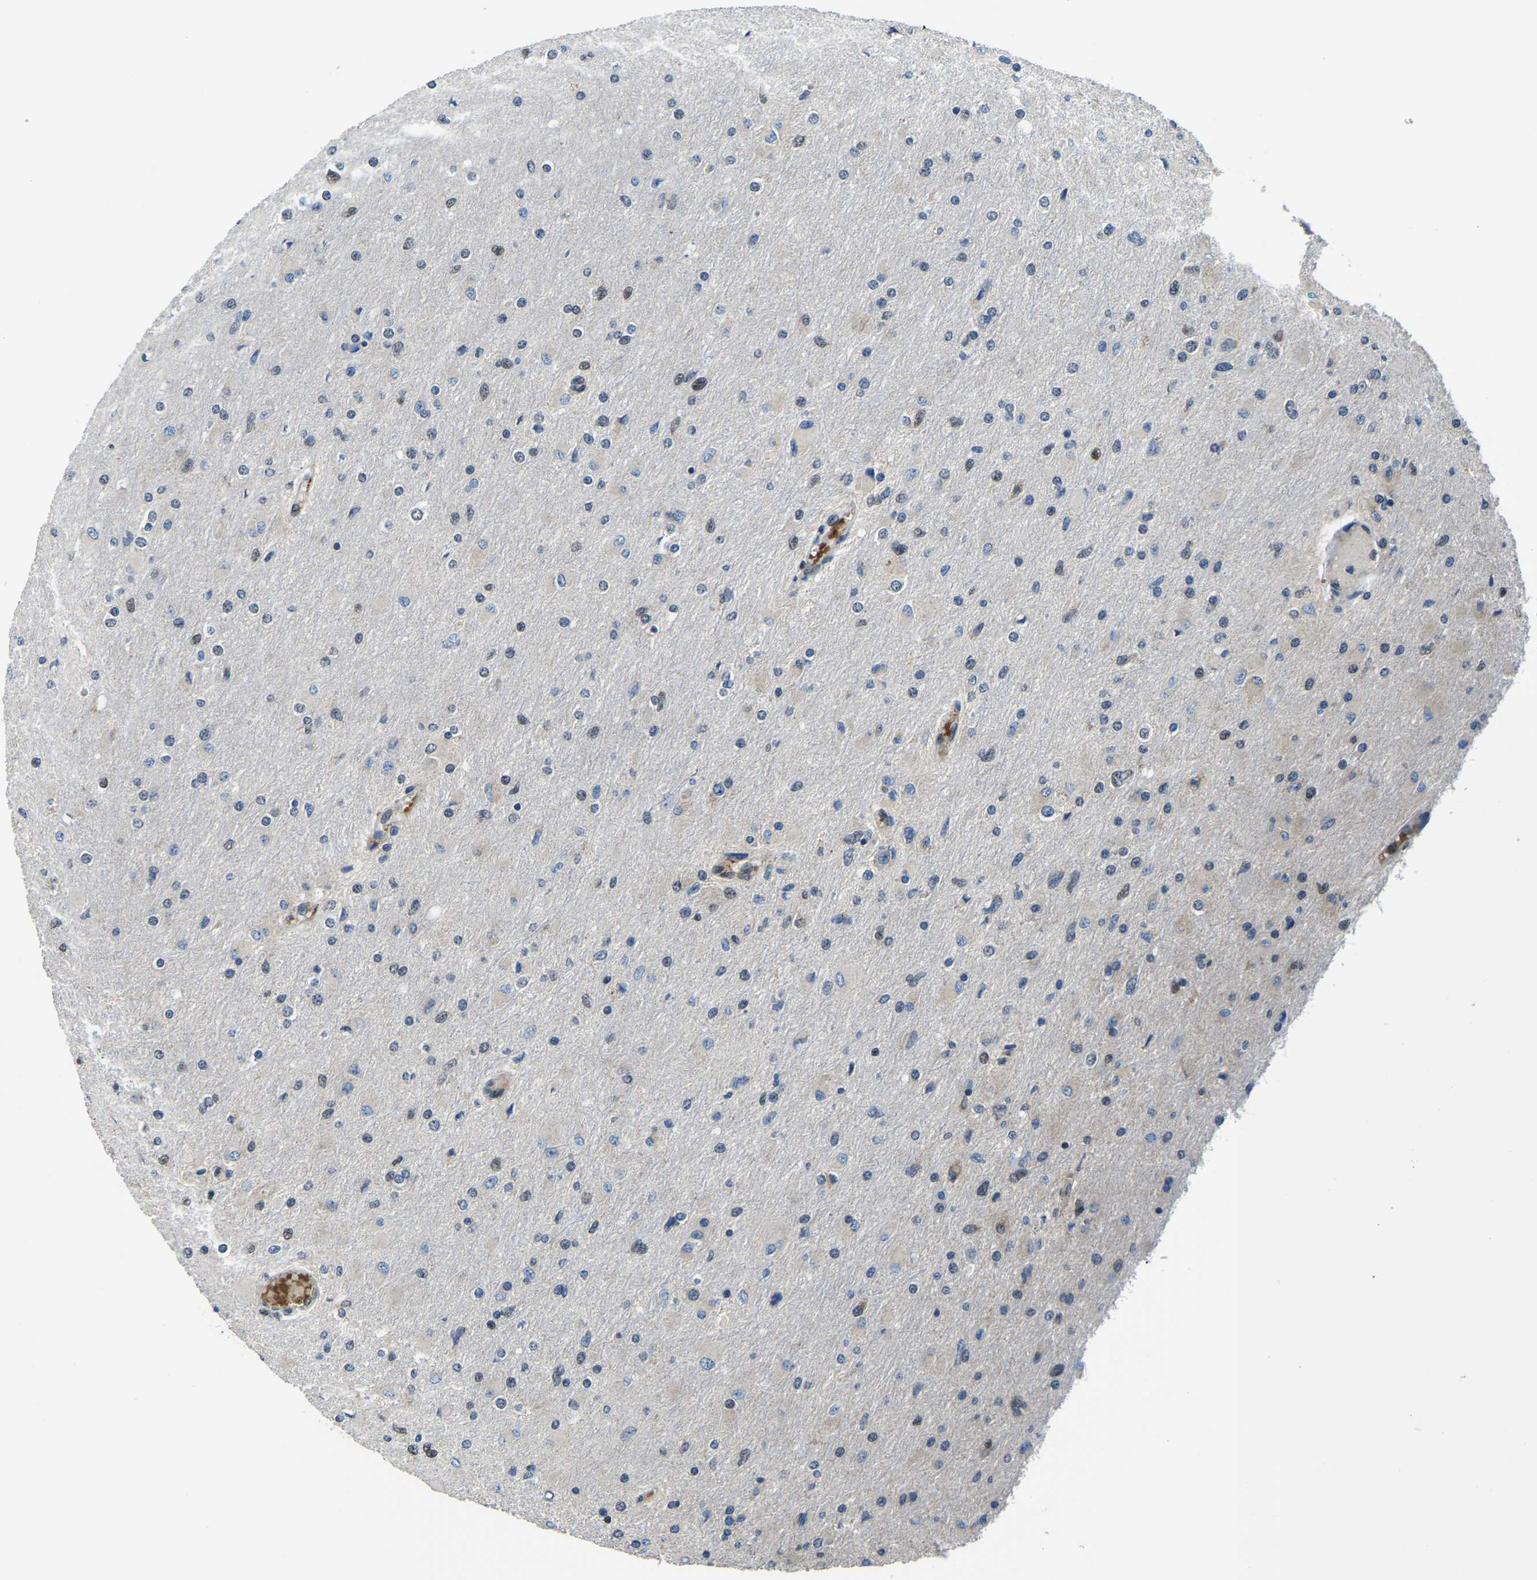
{"staining": {"intensity": "weak", "quantity": "25%-75%", "location": "nuclear"}, "tissue": "glioma", "cell_type": "Tumor cells", "image_type": "cancer", "snomed": [{"axis": "morphology", "description": "Glioma, malignant, High grade"}, {"axis": "topography", "description": "Cerebral cortex"}], "caption": "Tumor cells exhibit low levels of weak nuclear staining in approximately 25%-75% of cells in human glioma.", "gene": "DFFA", "patient": {"sex": "female", "age": 36}}